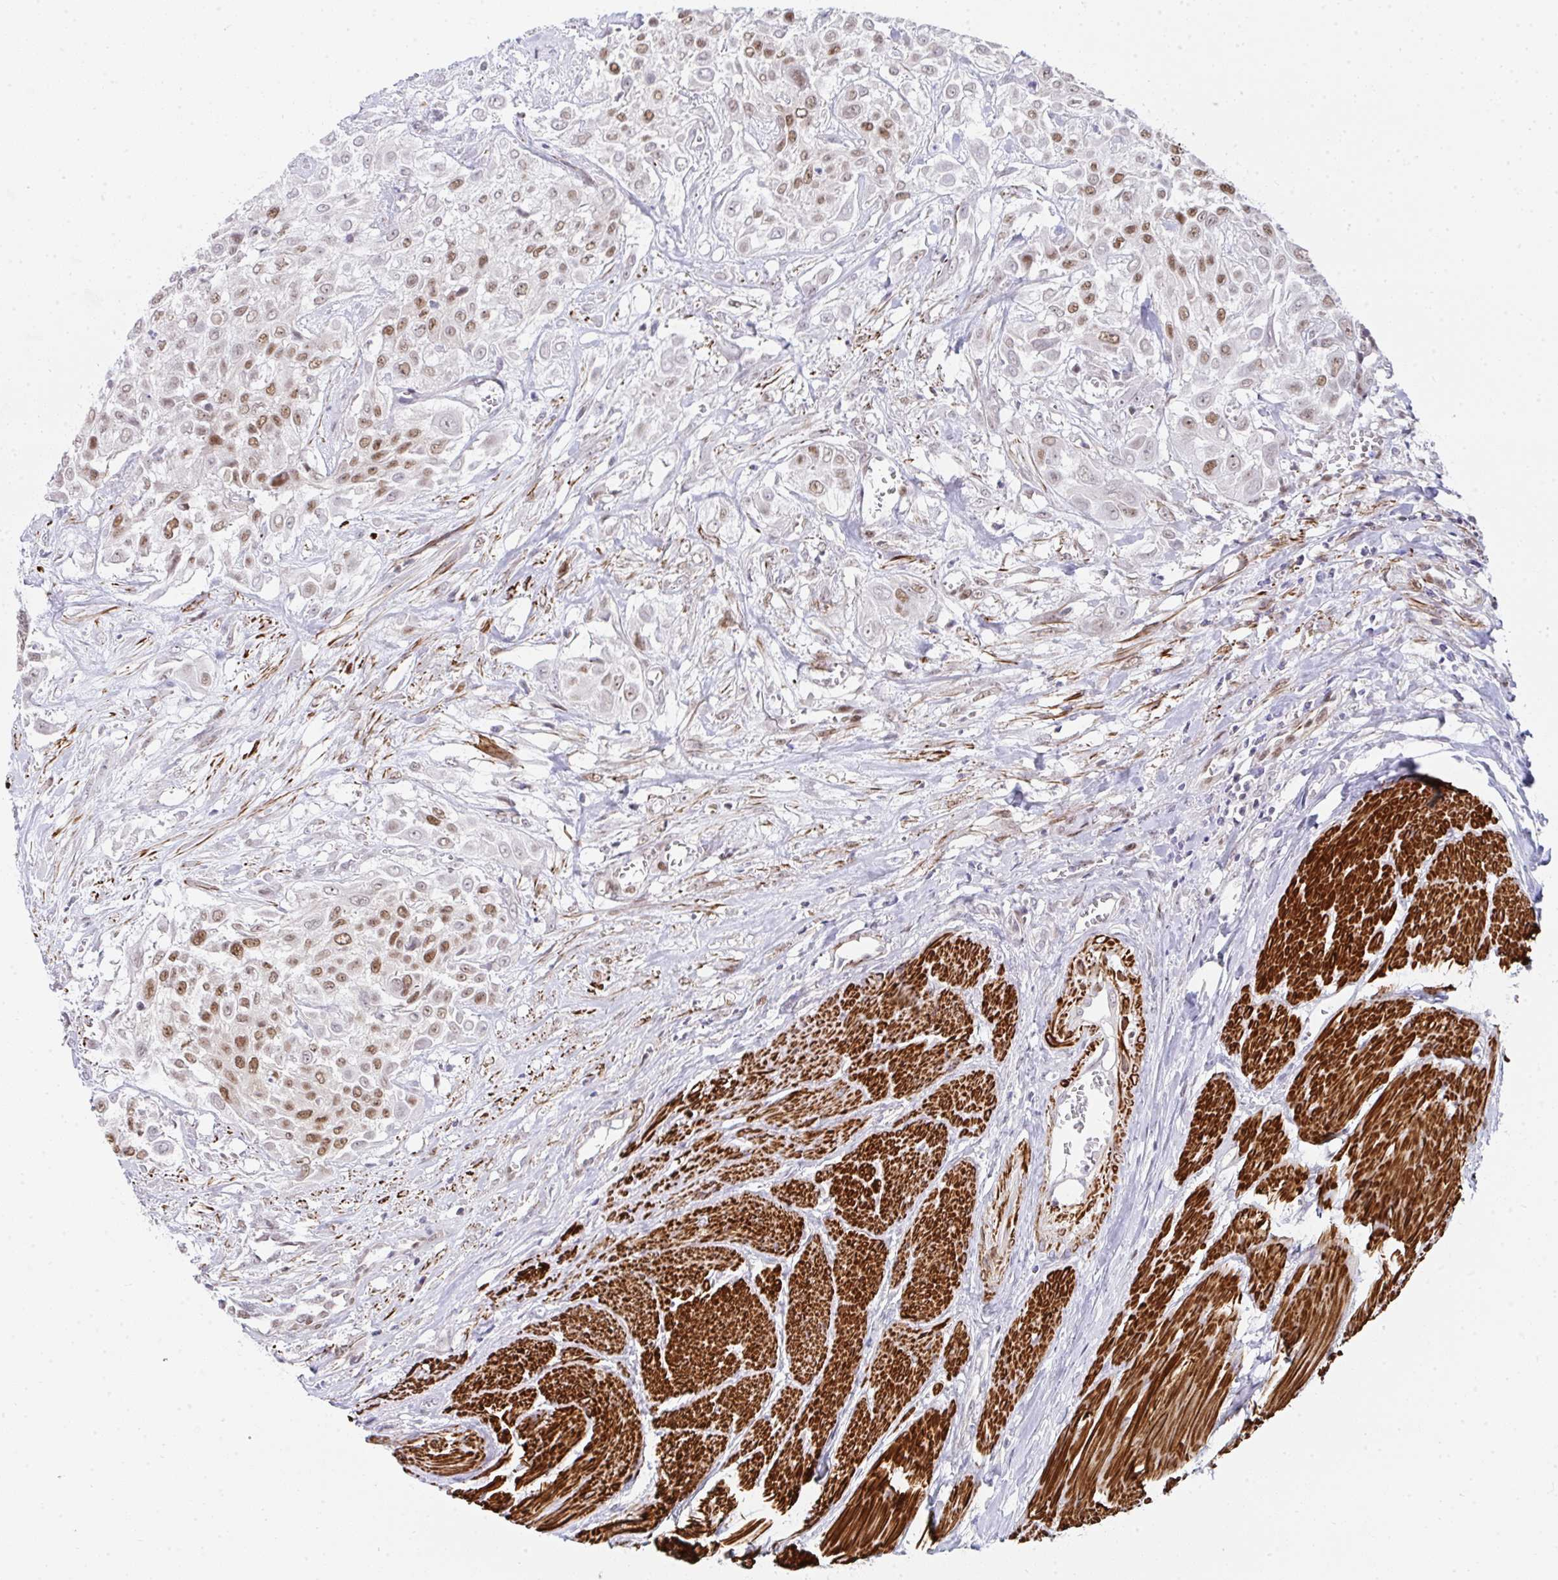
{"staining": {"intensity": "moderate", "quantity": "25%-75%", "location": "nuclear"}, "tissue": "urothelial cancer", "cell_type": "Tumor cells", "image_type": "cancer", "snomed": [{"axis": "morphology", "description": "Urothelial carcinoma, High grade"}, {"axis": "topography", "description": "Urinary bladder"}], "caption": "The image shows a brown stain indicating the presence of a protein in the nuclear of tumor cells in urothelial cancer. Using DAB (3,3'-diaminobenzidine) (brown) and hematoxylin (blue) stains, captured at high magnification using brightfield microscopy.", "gene": "GINS2", "patient": {"sex": "male", "age": 57}}